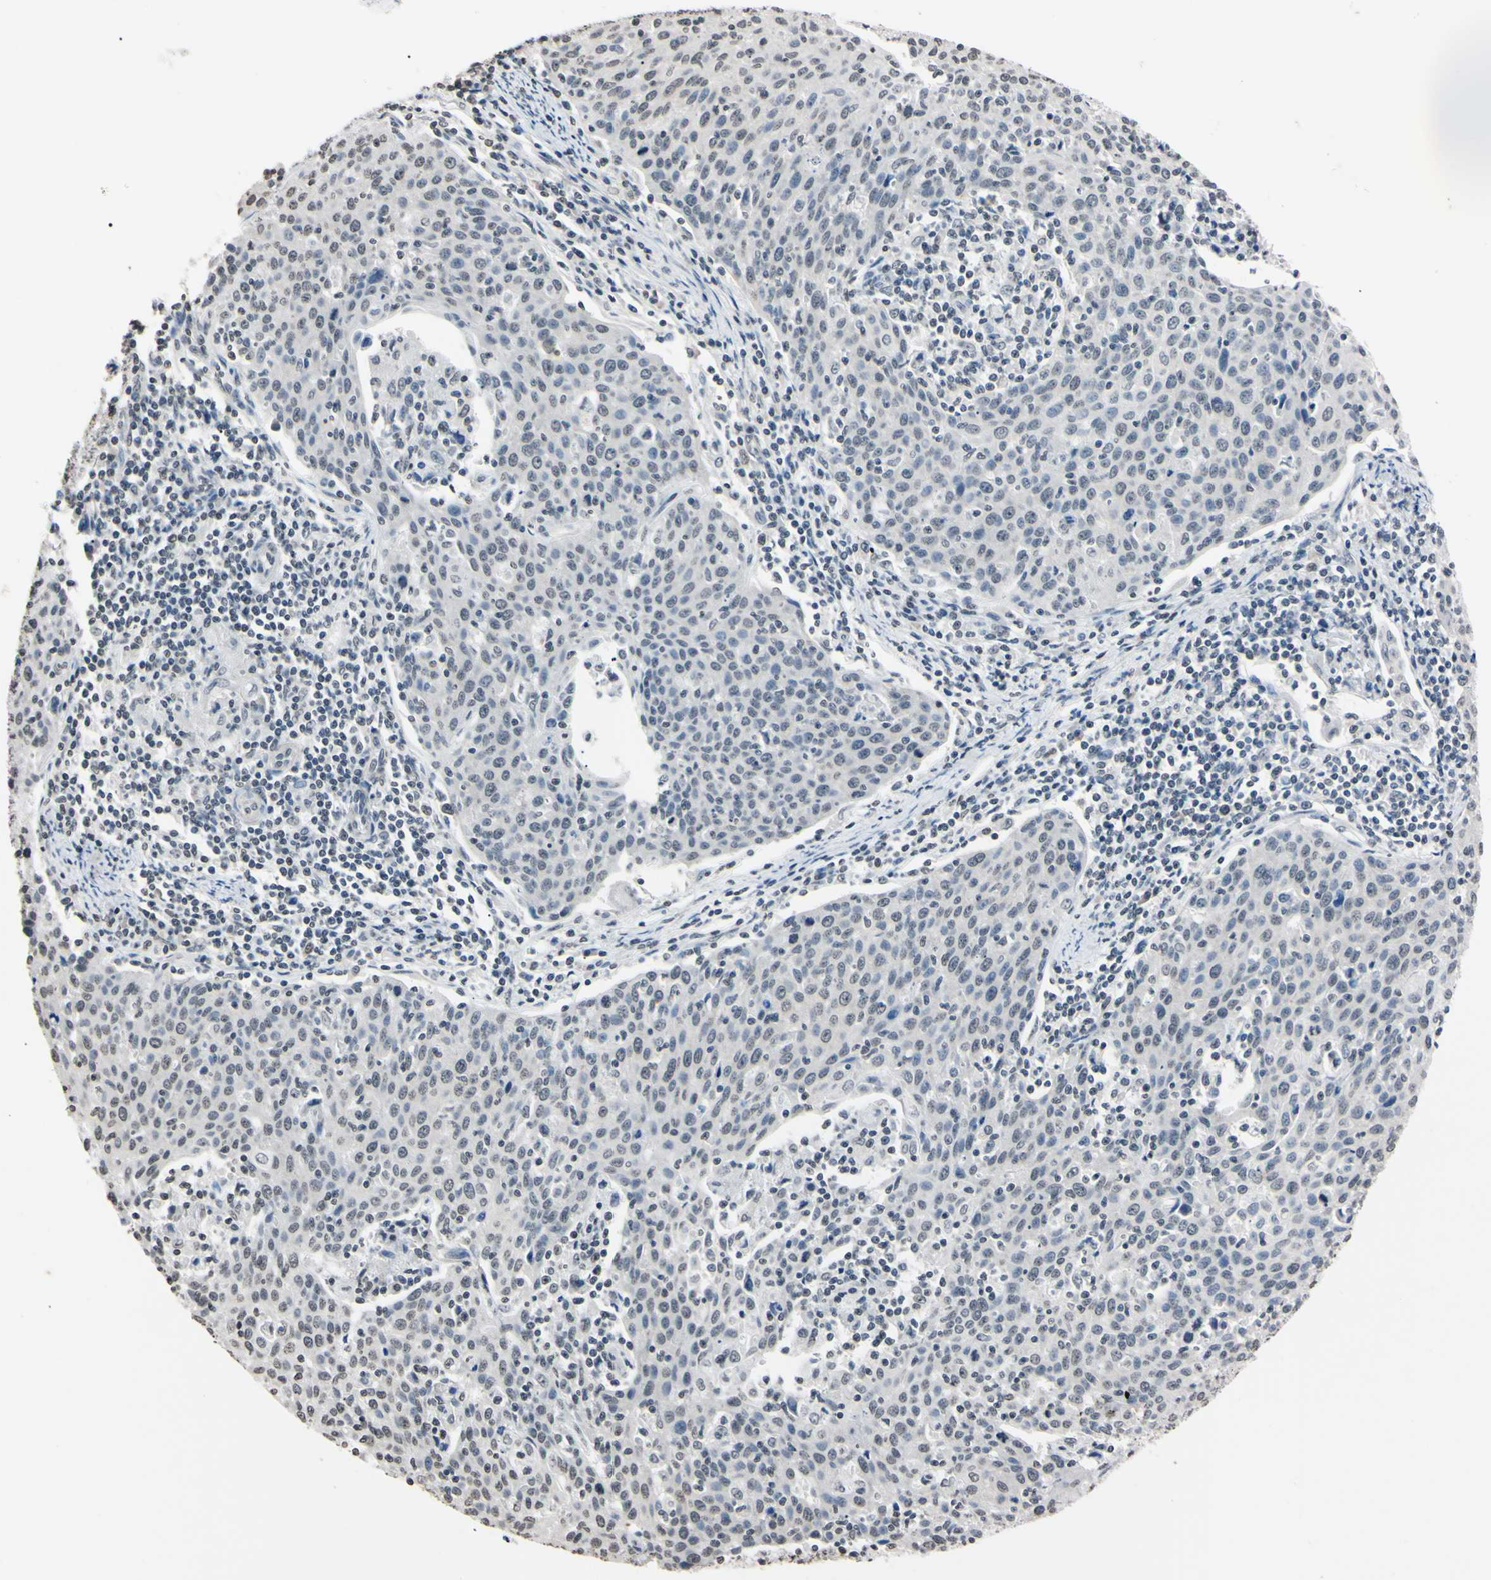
{"staining": {"intensity": "weak", "quantity": "25%-75%", "location": "nuclear"}, "tissue": "cervical cancer", "cell_type": "Tumor cells", "image_type": "cancer", "snomed": [{"axis": "morphology", "description": "Squamous cell carcinoma, NOS"}, {"axis": "topography", "description": "Cervix"}], "caption": "Immunohistochemistry histopathology image of neoplastic tissue: human squamous cell carcinoma (cervical) stained using immunohistochemistry reveals low levels of weak protein expression localized specifically in the nuclear of tumor cells, appearing as a nuclear brown color.", "gene": "CDC45", "patient": {"sex": "female", "age": 38}}